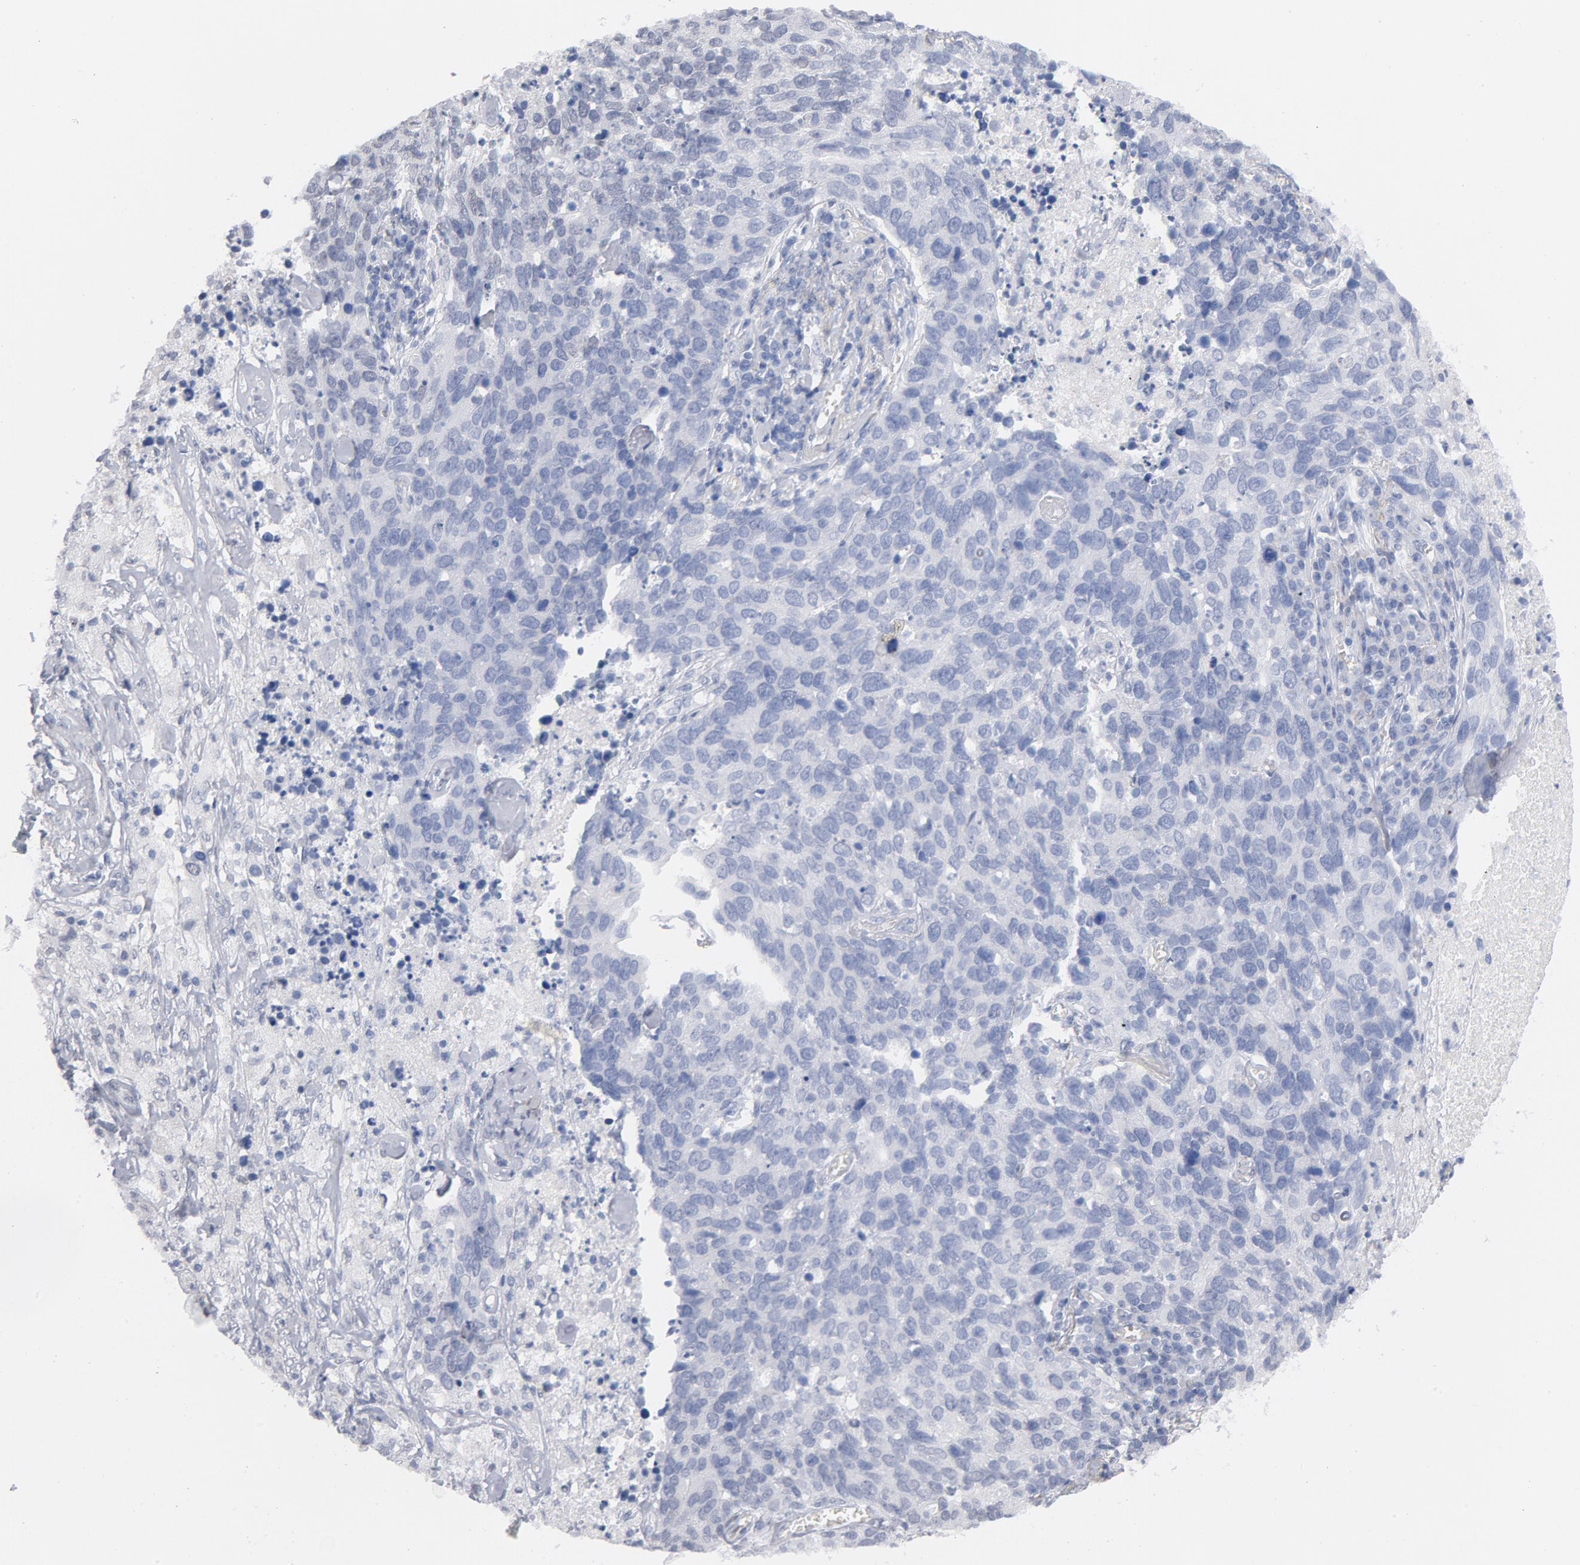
{"staining": {"intensity": "negative", "quantity": "none", "location": "none"}, "tissue": "lung cancer", "cell_type": "Tumor cells", "image_type": "cancer", "snomed": [{"axis": "morphology", "description": "Neoplasm, malignant, NOS"}, {"axis": "topography", "description": "Lung"}], "caption": "IHC image of neoplastic tissue: lung neoplasm (malignant) stained with DAB displays no significant protein staining in tumor cells.", "gene": "BAP1", "patient": {"sex": "female", "age": 76}}